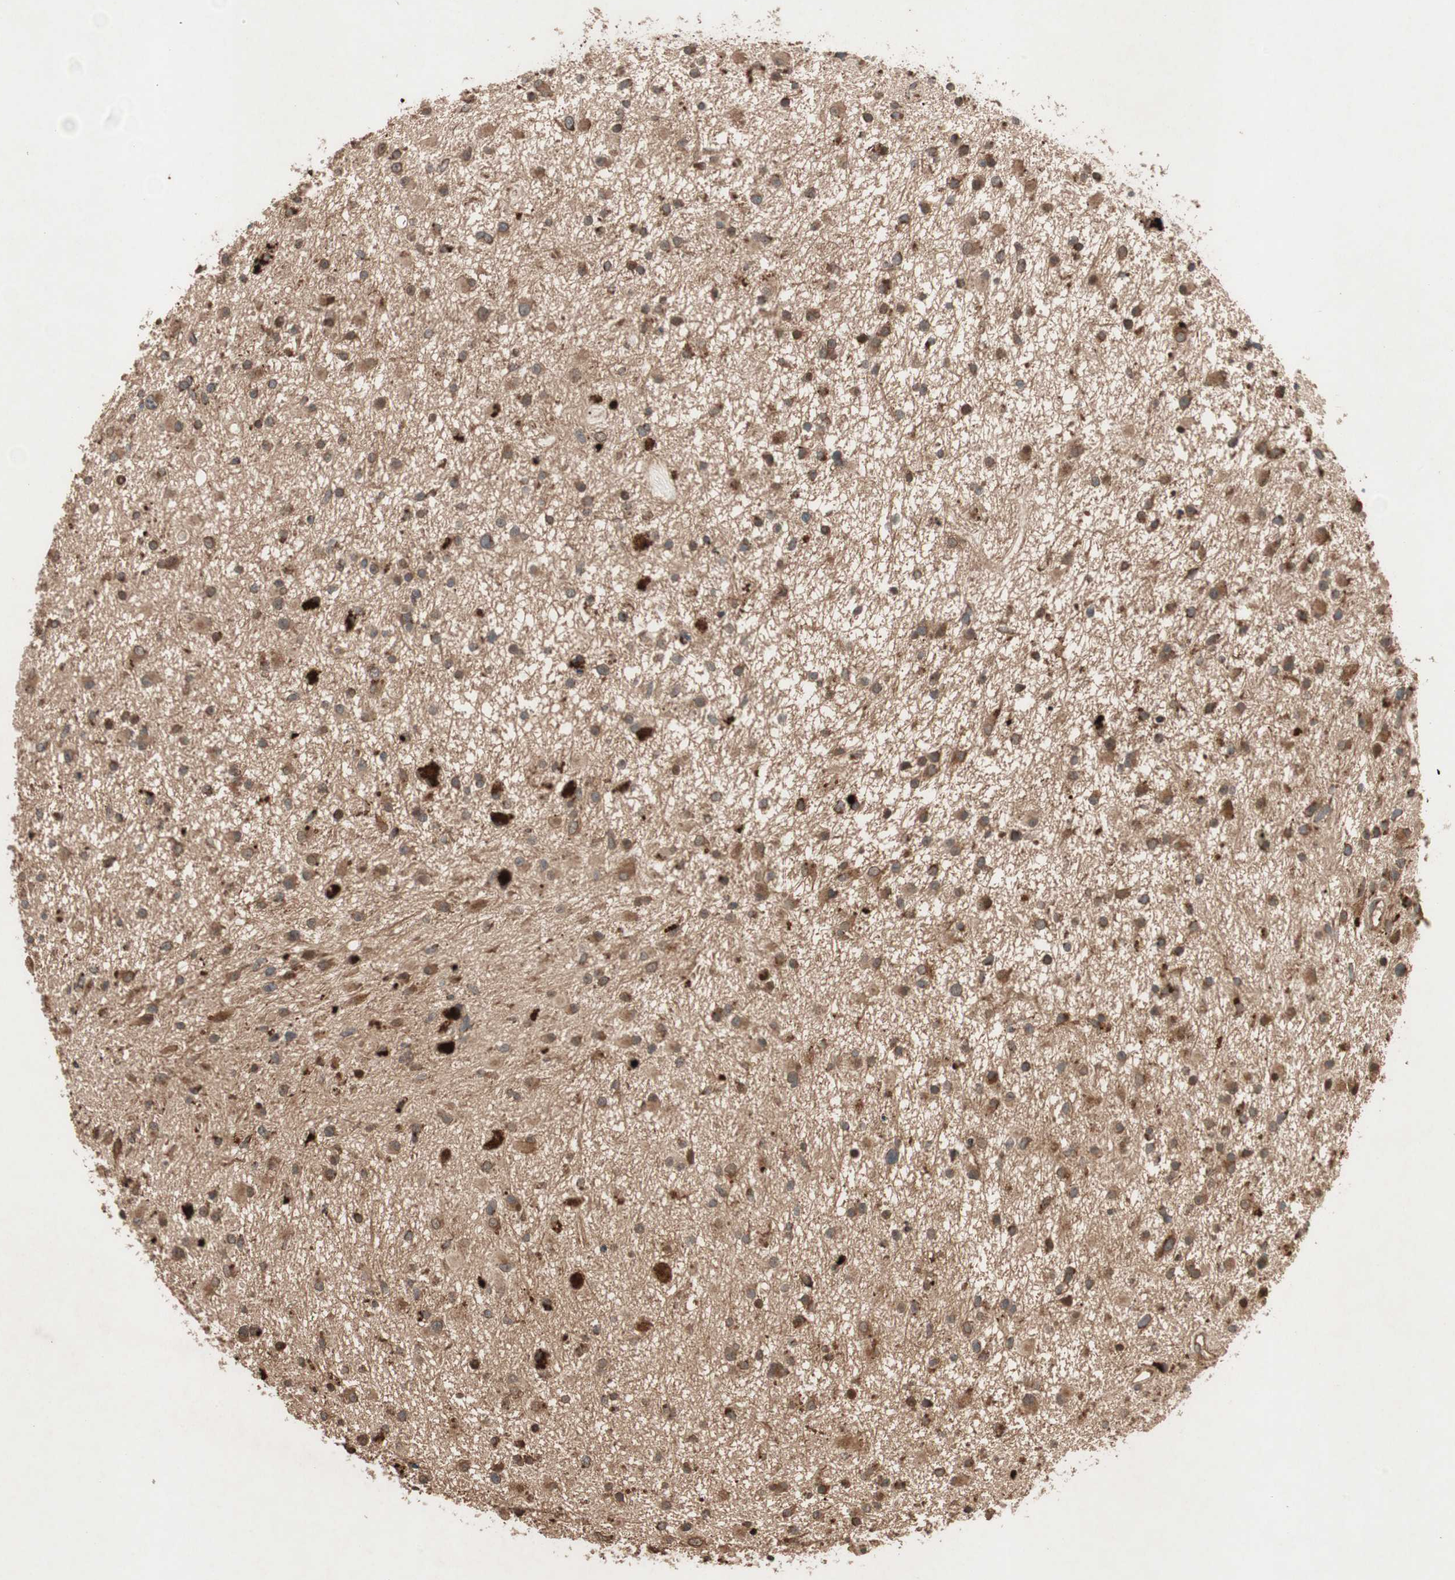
{"staining": {"intensity": "moderate", "quantity": ">75%", "location": "cytoplasmic/membranous"}, "tissue": "glioma", "cell_type": "Tumor cells", "image_type": "cancer", "snomed": [{"axis": "morphology", "description": "Glioma, malignant, High grade"}, {"axis": "topography", "description": "Brain"}], "caption": "This is a micrograph of IHC staining of glioma, which shows moderate expression in the cytoplasmic/membranous of tumor cells.", "gene": "RAB1A", "patient": {"sex": "male", "age": 33}}